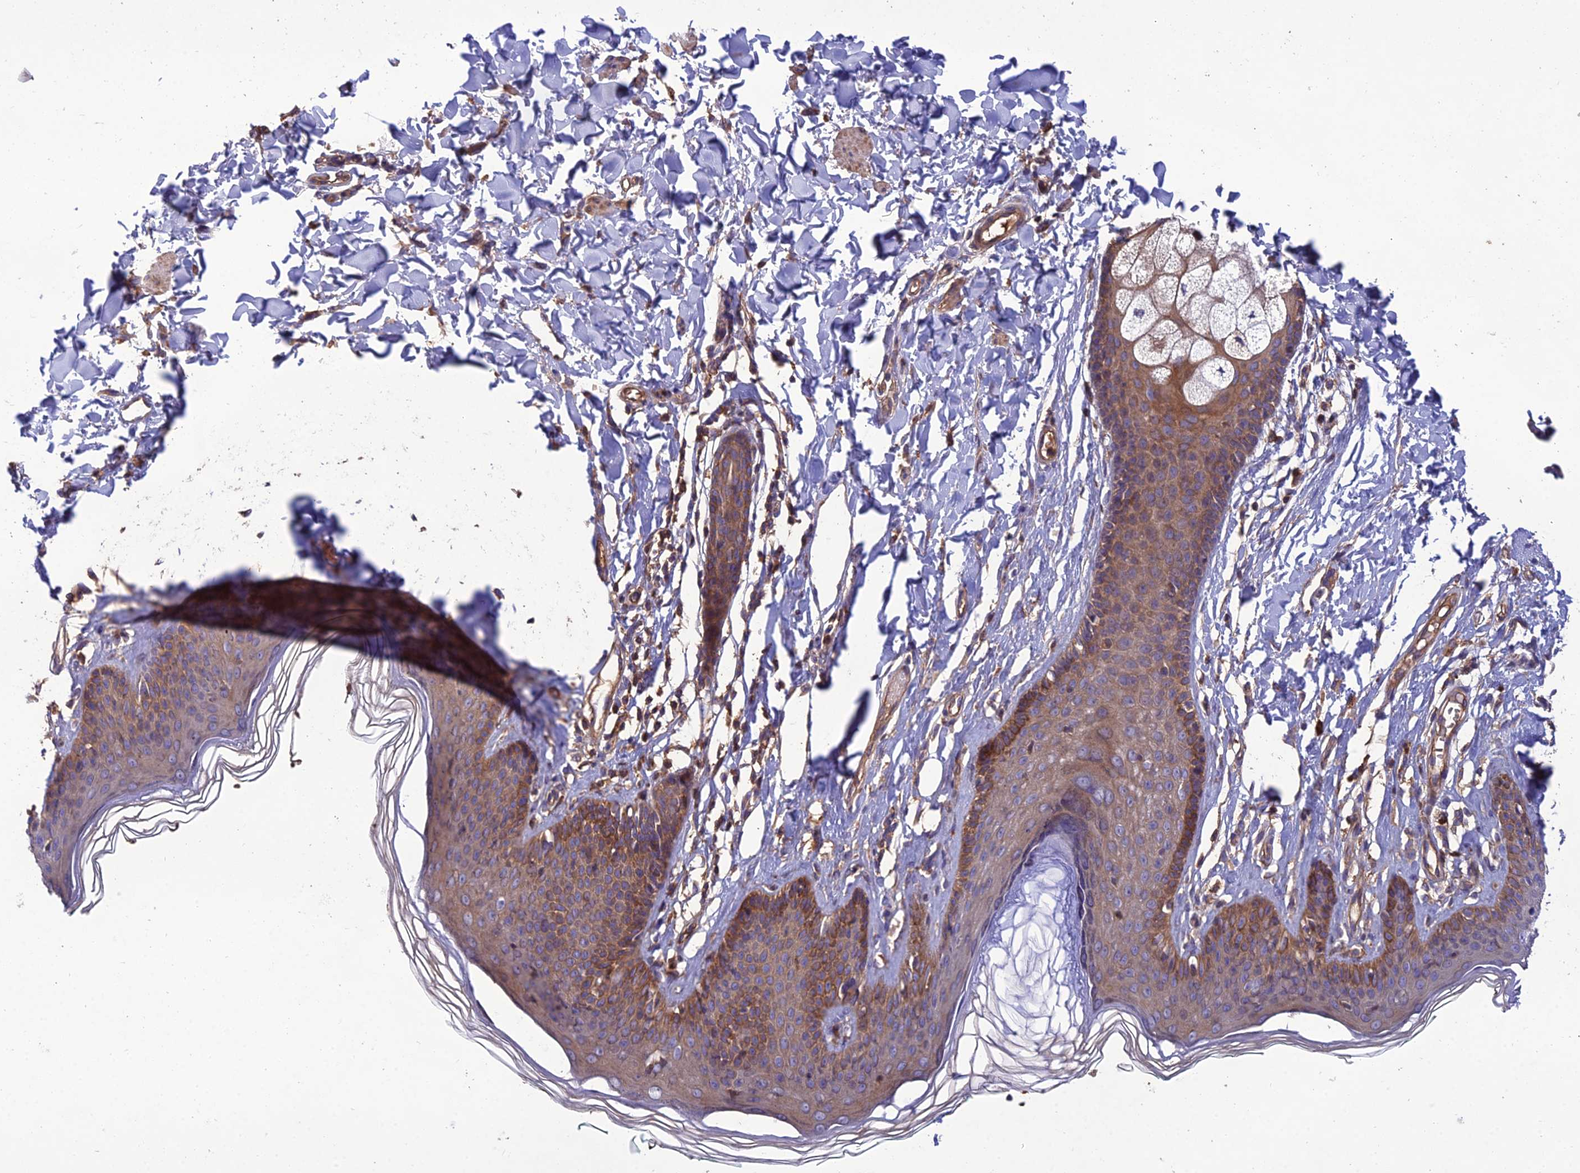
{"staining": {"intensity": "moderate", "quantity": "25%-75%", "location": "cytoplasmic/membranous"}, "tissue": "skin", "cell_type": "Epidermal cells", "image_type": "normal", "snomed": [{"axis": "morphology", "description": "Normal tissue, NOS"}, {"axis": "morphology", "description": "Squamous cell carcinoma, NOS"}, {"axis": "topography", "description": "Vulva"}], "caption": "Protein staining of benign skin exhibits moderate cytoplasmic/membranous expression in approximately 25%-75% of epidermal cells.", "gene": "GALR2", "patient": {"sex": "female", "age": 85}}